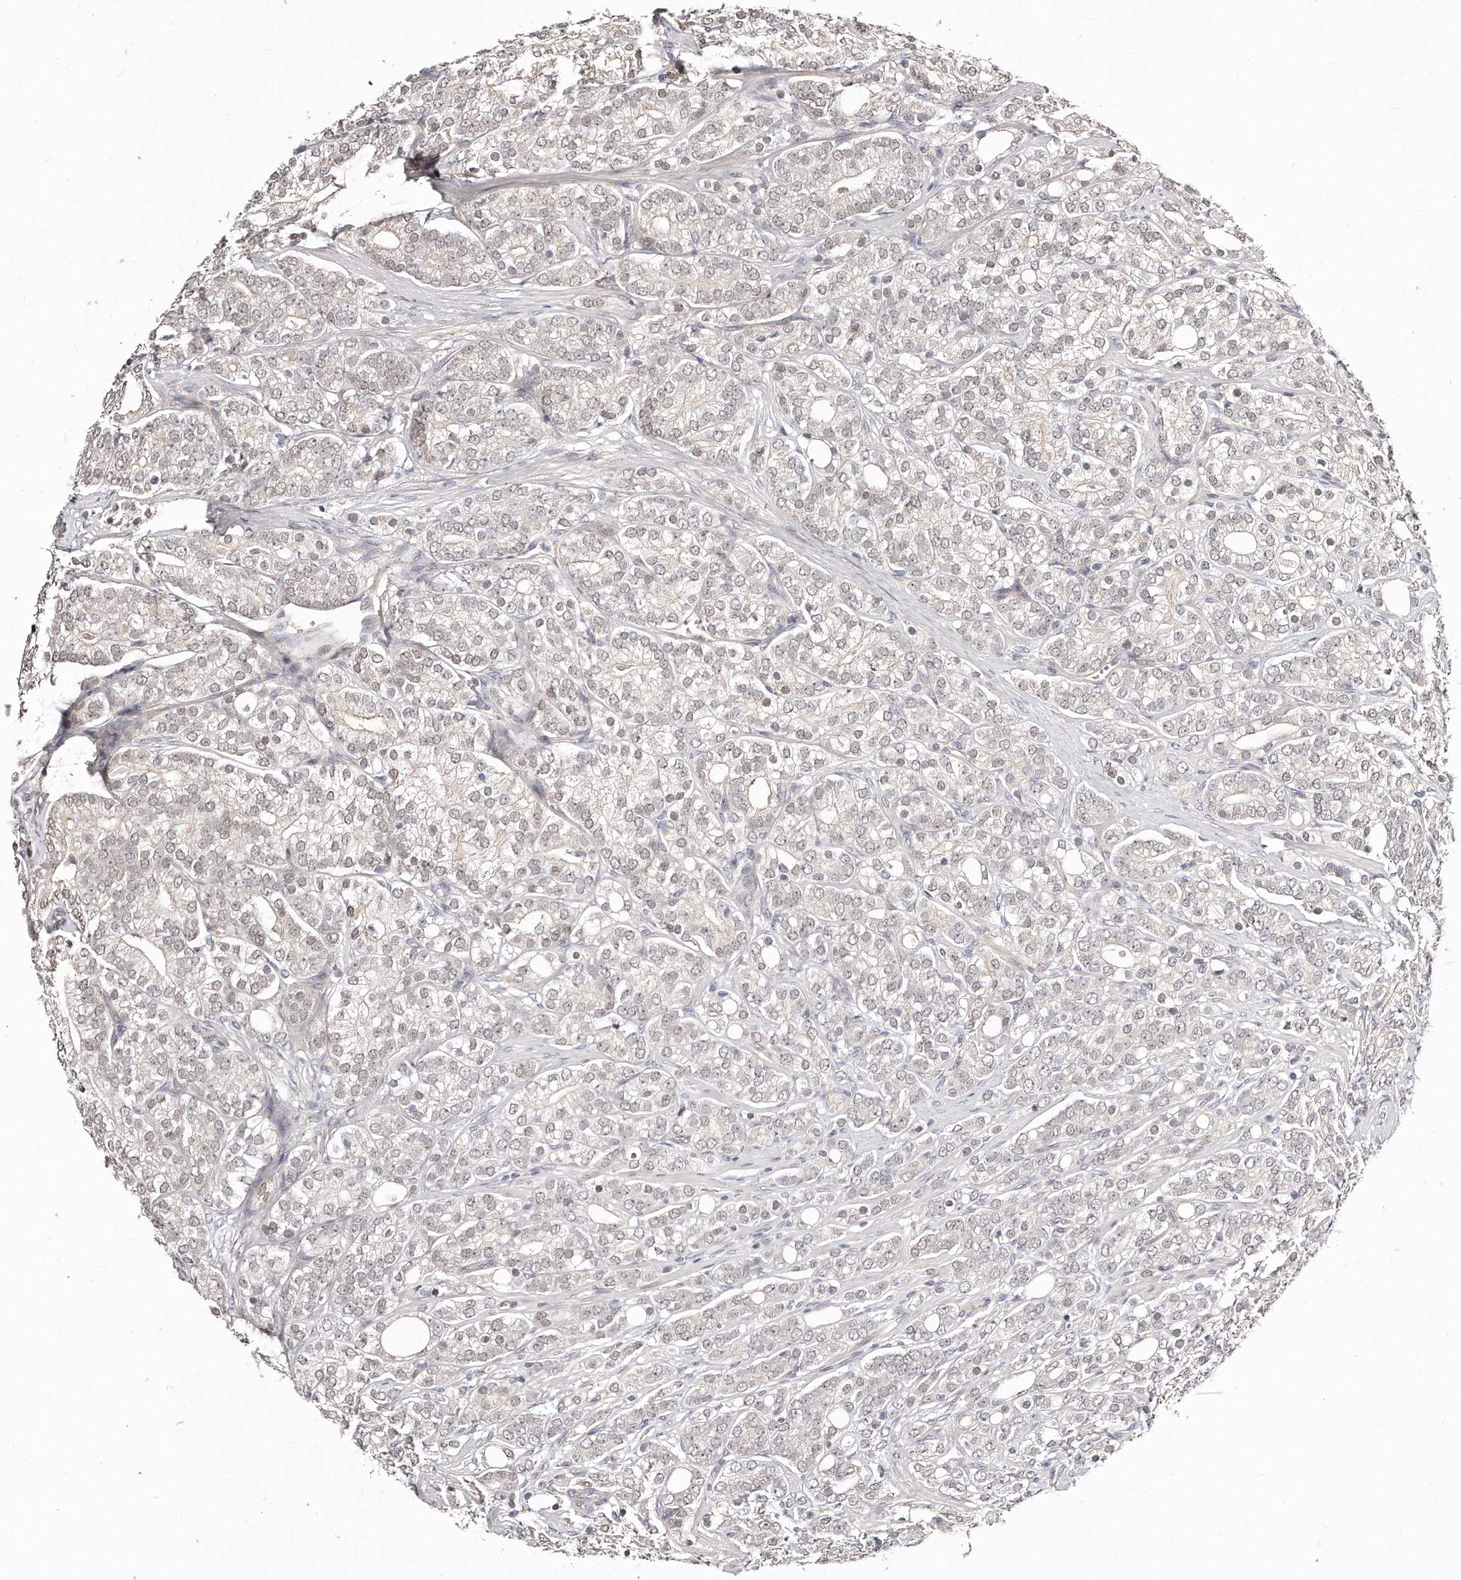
{"staining": {"intensity": "negative", "quantity": "none", "location": "none"}, "tissue": "prostate cancer", "cell_type": "Tumor cells", "image_type": "cancer", "snomed": [{"axis": "morphology", "description": "Adenocarcinoma, High grade"}, {"axis": "topography", "description": "Prostate"}], "caption": "Immunohistochemistry (IHC) of human prostate cancer (high-grade adenocarcinoma) reveals no expression in tumor cells.", "gene": "CASZ1", "patient": {"sex": "male", "age": 57}}